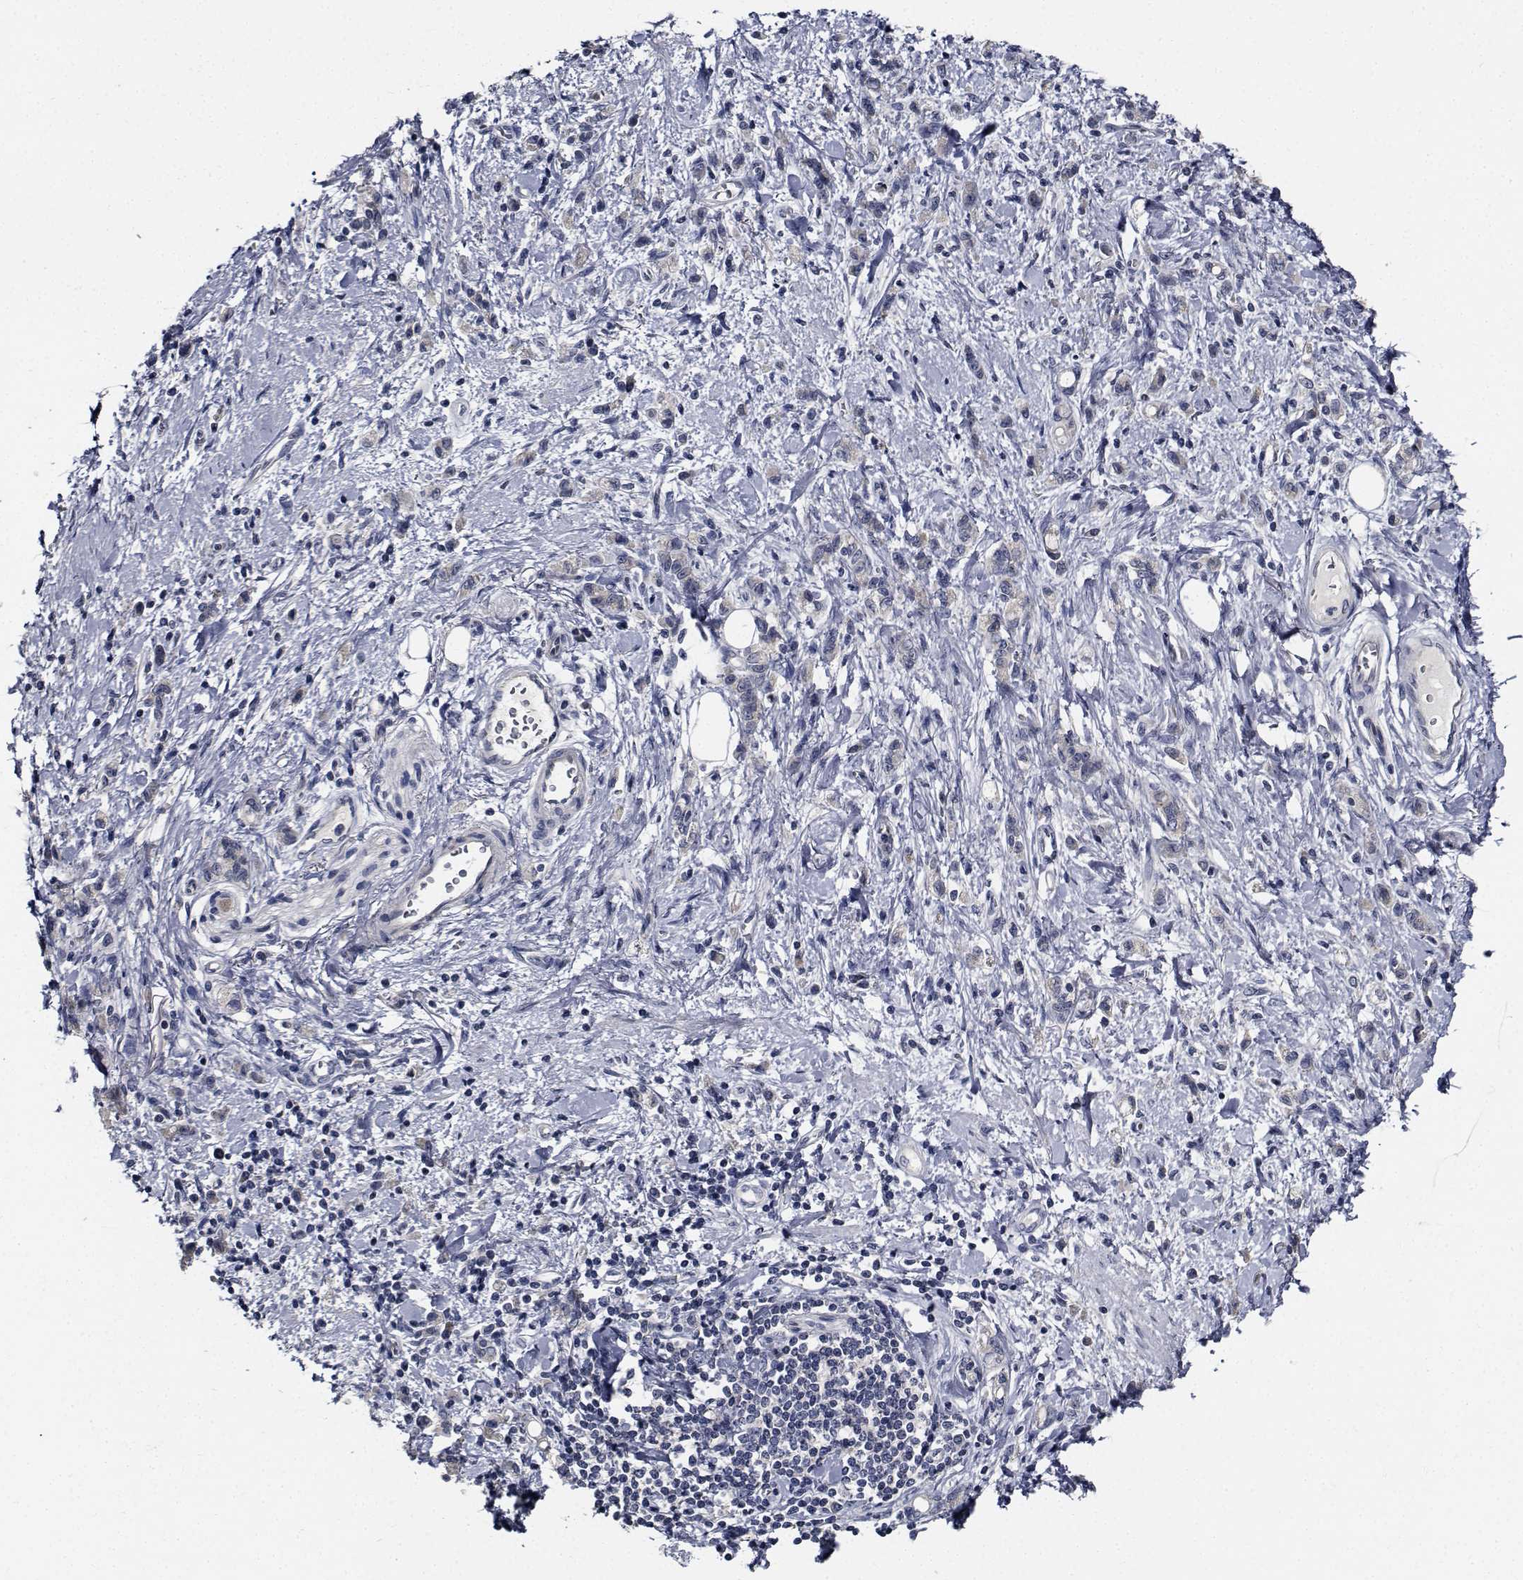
{"staining": {"intensity": "negative", "quantity": "none", "location": "none"}, "tissue": "stomach cancer", "cell_type": "Tumor cells", "image_type": "cancer", "snomed": [{"axis": "morphology", "description": "Adenocarcinoma, NOS"}, {"axis": "topography", "description": "Stomach"}], "caption": "Adenocarcinoma (stomach) was stained to show a protein in brown. There is no significant staining in tumor cells. The staining is performed using DAB (3,3'-diaminobenzidine) brown chromogen with nuclei counter-stained in using hematoxylin.", "gene": "NVL", "patient": {"sex": "male", "age": 77}}